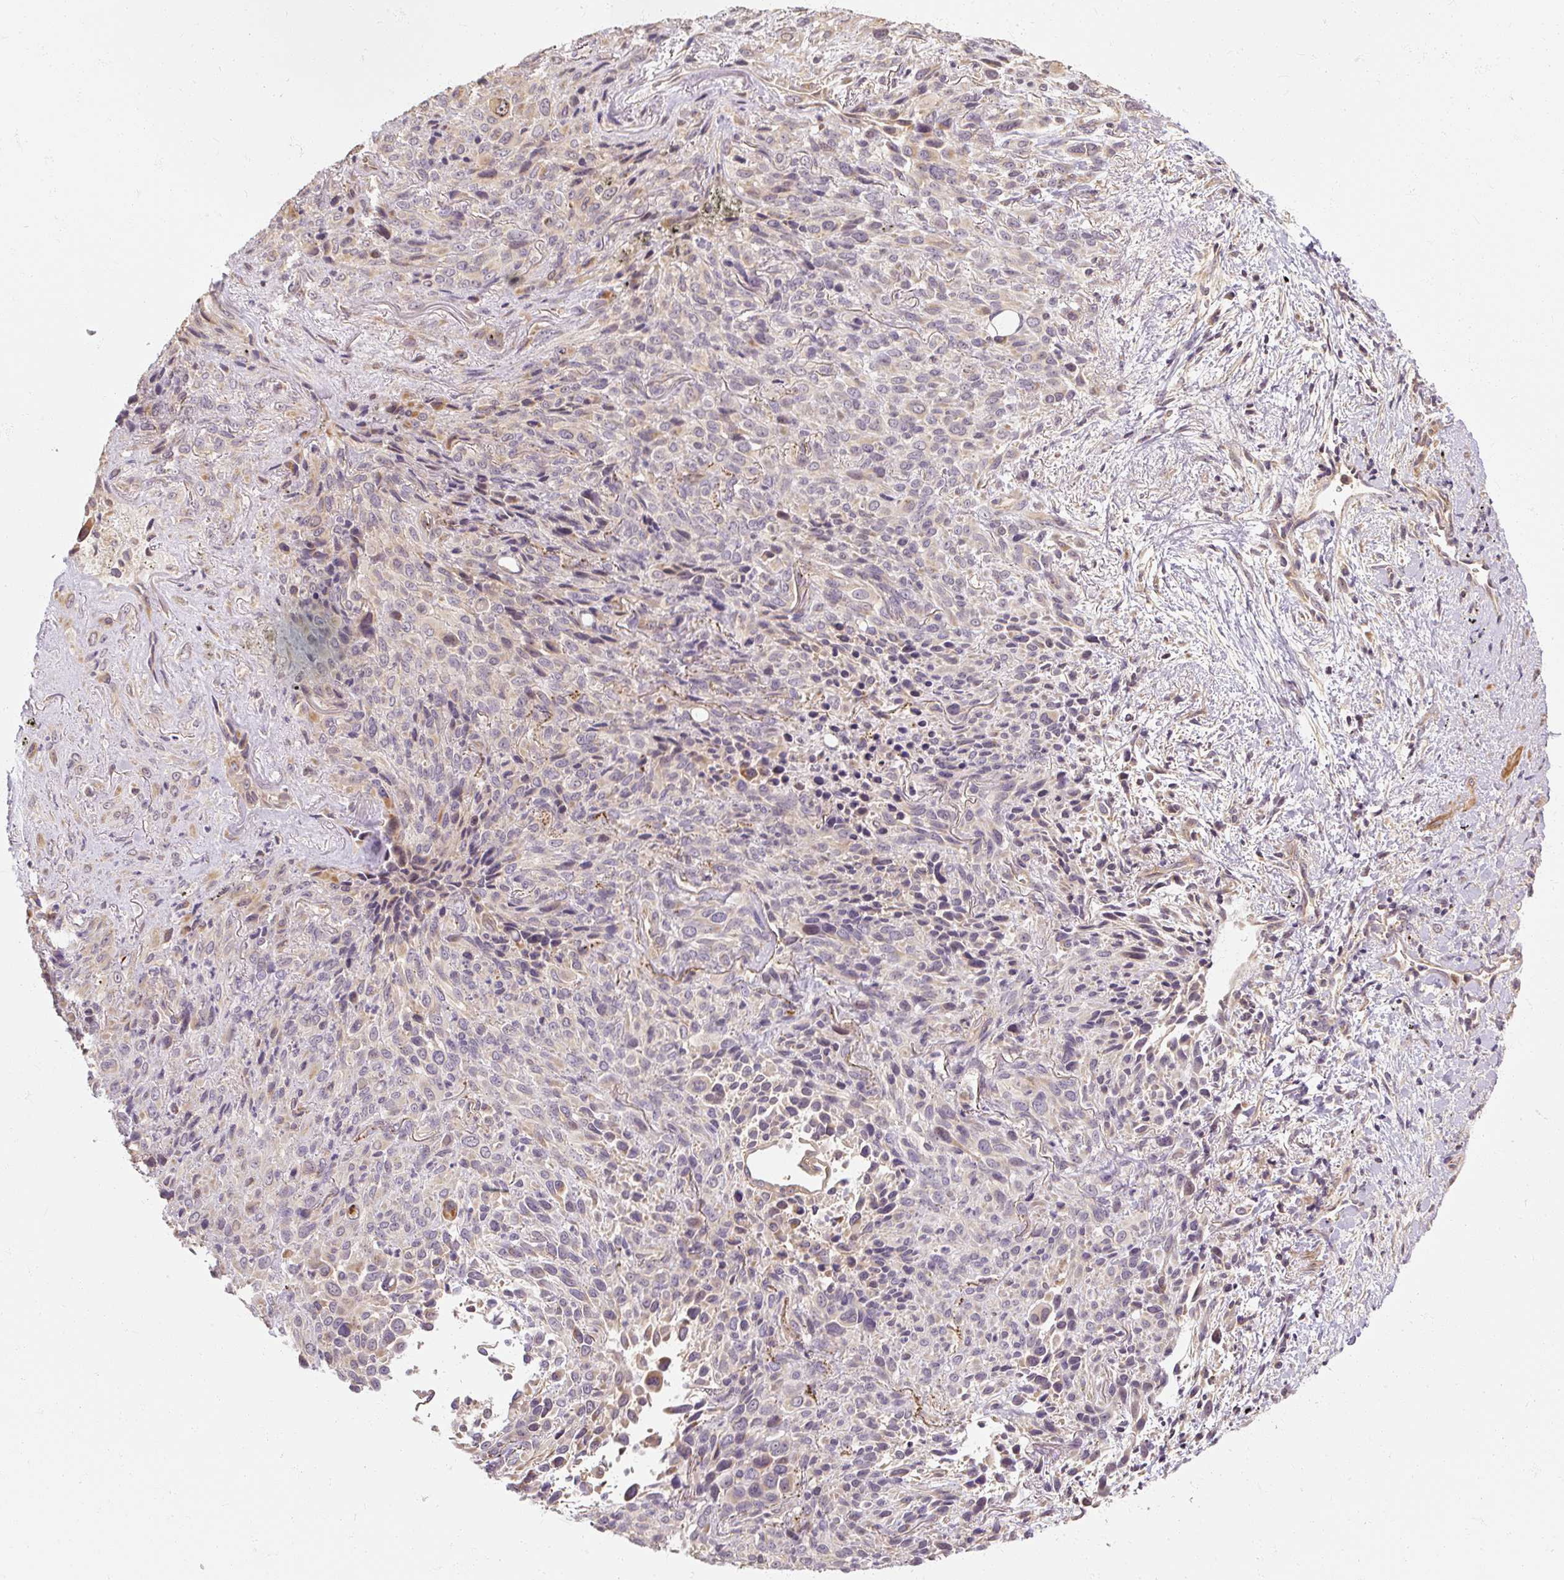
{"staining": {"intensity": "weak", "quantity": "<25%", "location": "cytoplasmic/membranous"}, "tissue": "melanoma", "cell_type": "Tumor cells", "image_type": "cancer", "snomed": [{"axis": "morphology", "description": "Malignant melanoma, Metastatic site"}, {"axis": "topography", "description": "Lung"}], "caption": "Immunohistochemistry (IHC) image of human melanoma stained for a protein (brown), which demonstrates no staining in tumor cells.", "gene": "RB1CC1", "patient": {"sex": "male", "age": 48}}